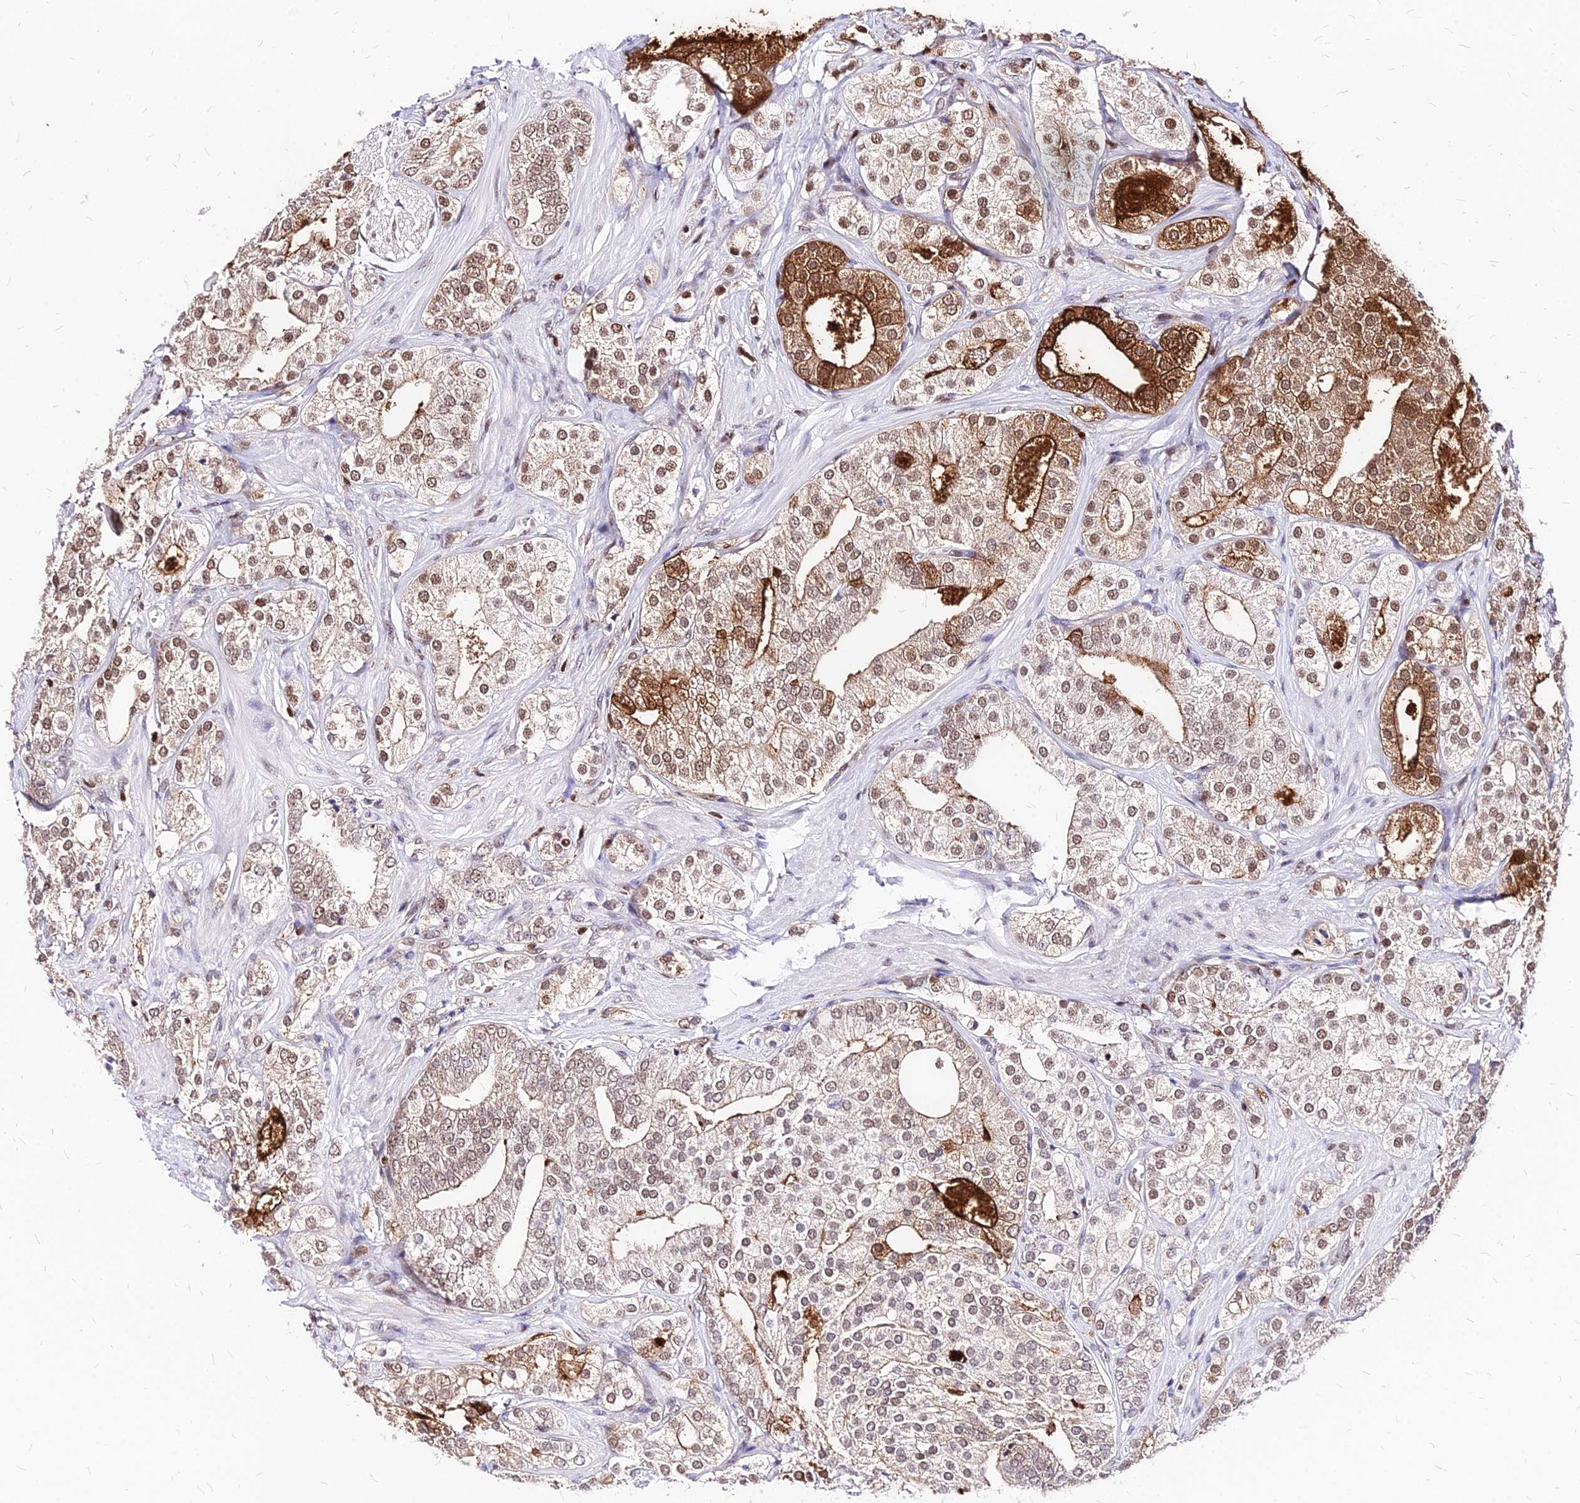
{"staining": {"intensity": "moderate", "quantity": "25%-75%", "location": "cytoplasmic/membranous,nuclear"}, "tissue": "prostate cancer", "cell_type": "Tumor cells", "image_type": "cancer", "snomed": [{"axis": "morphology", "description": "Adenocarcinoma, High grade"}, {"axis": "topography", "description": "Prostate"}], "caption": "Brown immunohistochemical staining in human high-grade adenocarcinoma (prostate) shows moderate cytoplasmic/membranous and nuclear positivity in approximately 25%-75% of tumor cells.", "gene": "PAXX", "patient": {"sex": "male", "age": 50}}